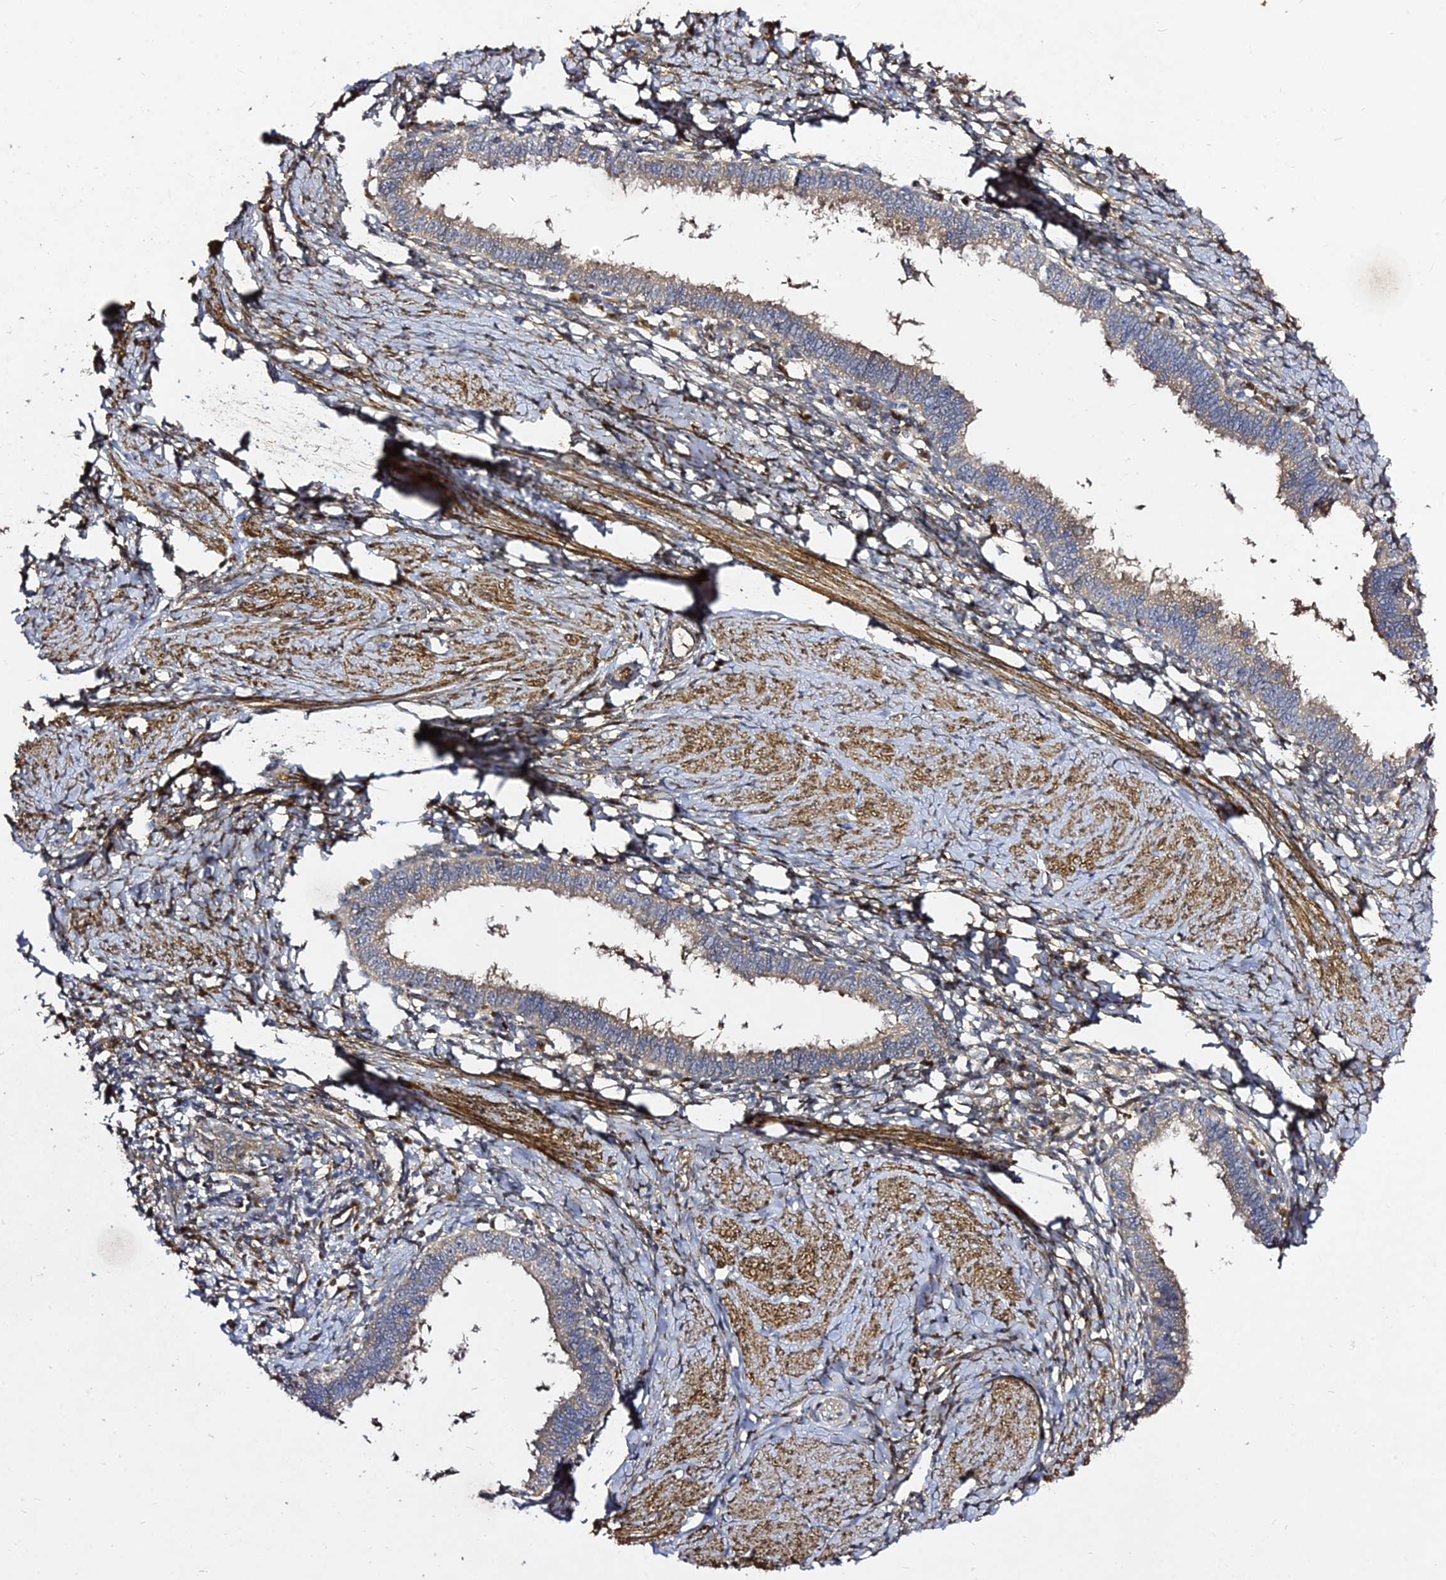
{"staining": {"intensity": "moderate", "quantity": "25%-75%", "location": "cytoplasmic/membranous"}, "tissue": "cervical cancer", "cell_type": "Tumor cells", "image_type": "cancer", "snomed": [{"axis": "morphology", "description": "Adenocarcinoma, NOS"}, {"axis": "topography", "description": "Cervix"}], "caption": "IHC (DAB) staining of human cervical adenocarcinoma reveals moderate cytoplasmic/membranous protein positivity in about 25%-75% of tumor cells.", "gene": "GRTP1", "patient": {"sex": "female", "age": 36}}